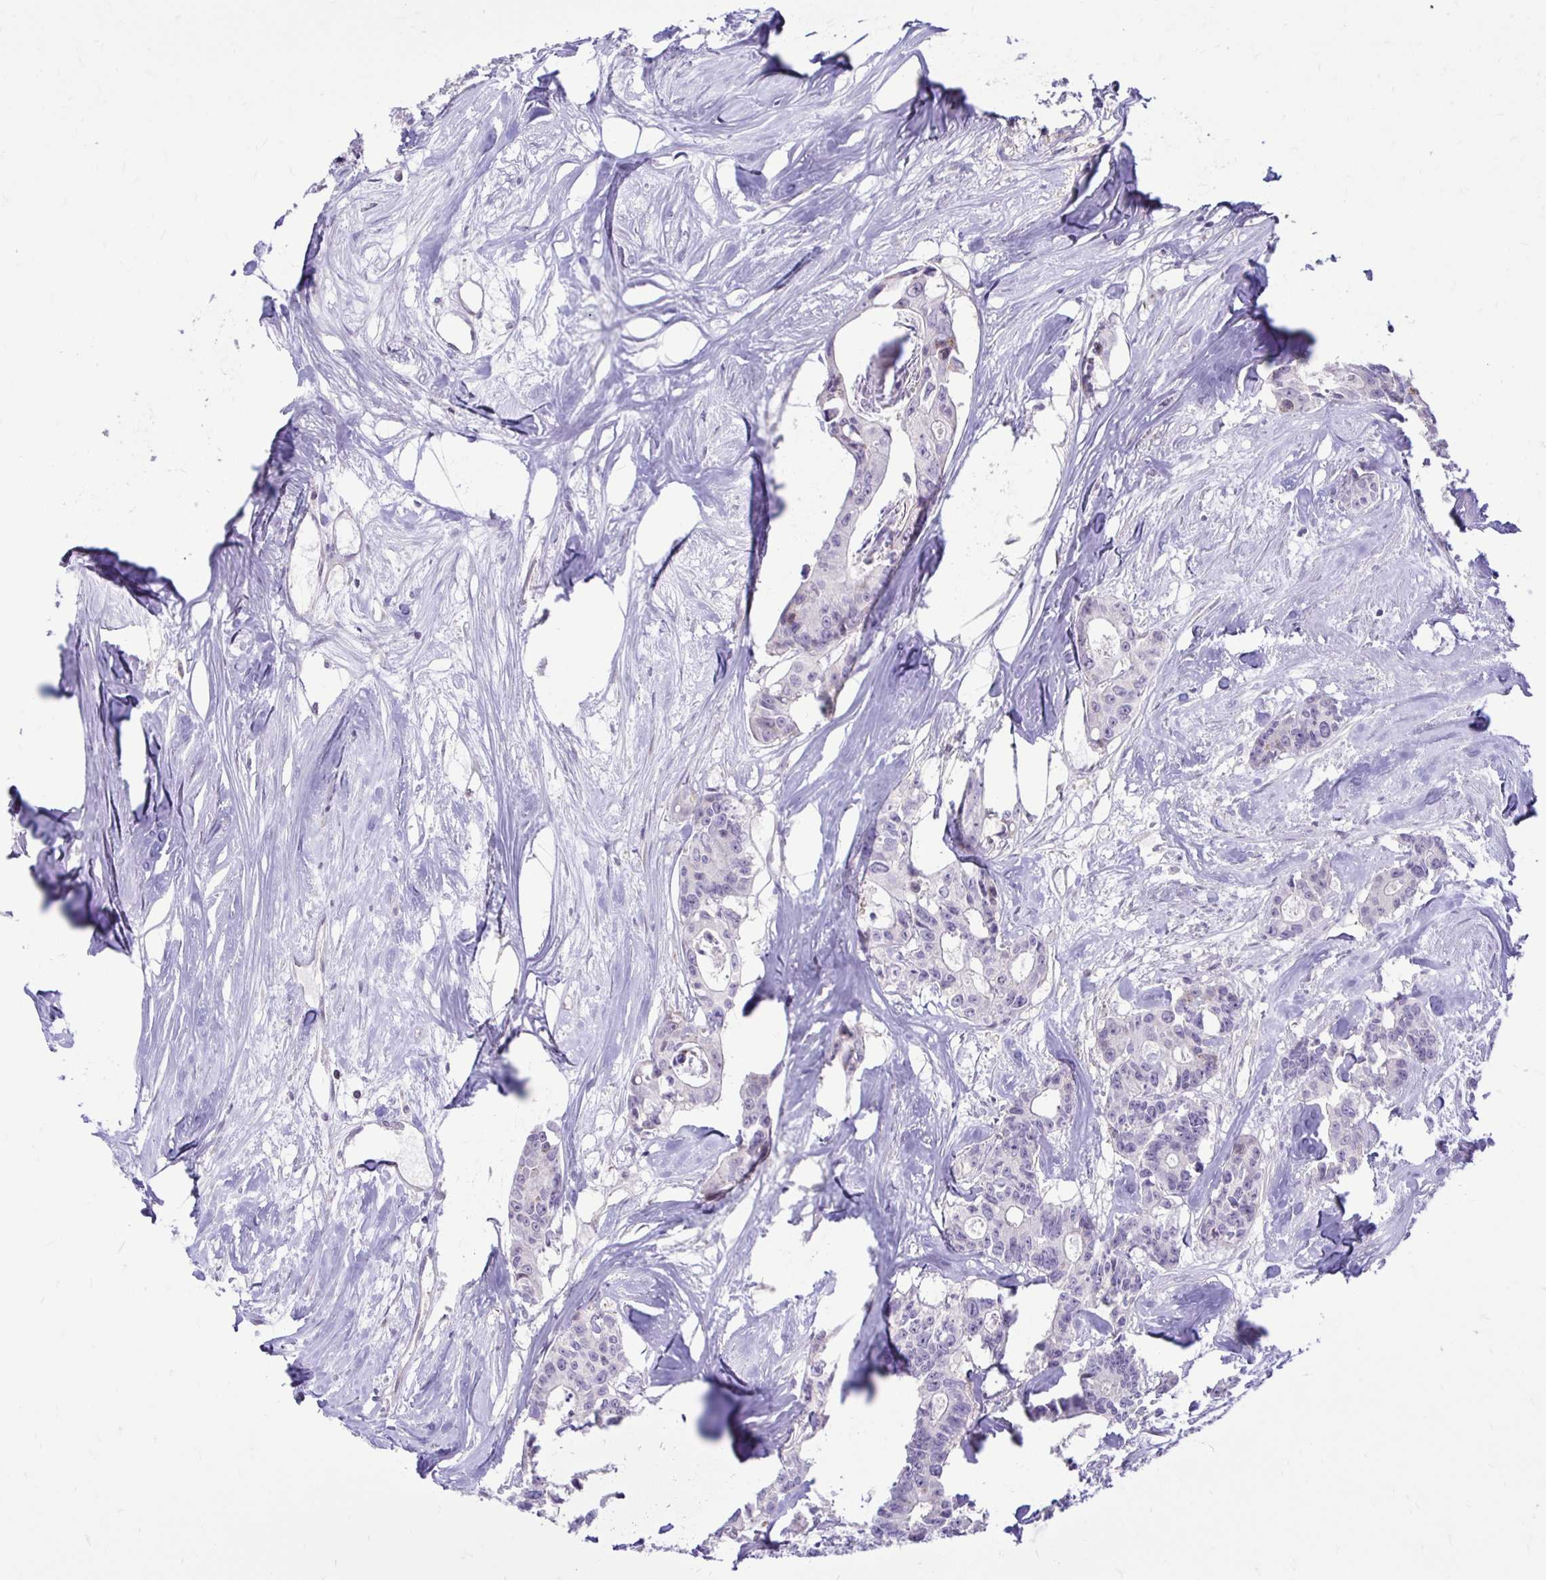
{"staining": {"intensity": "negative", "quantity": "none", "location": "none"}, "tissue": "colorectal cancer", "cell_type": "Tumor cells", "image_type": "cancer", "snomed": [{"axis": "morphology", "description": "Adenocarcinoma, NOS"}, {"axis": "topography", "description": "Rectum"}], "caption": "This photomicrograph is of adenocarcinoma (colorectal) stained with IHC to label a protein in brown with the nuclei are counter-stained blue. There is no expression in tumor cells.", "gene": "GAS2", "patient": {"sex": "male", "age": 57}}